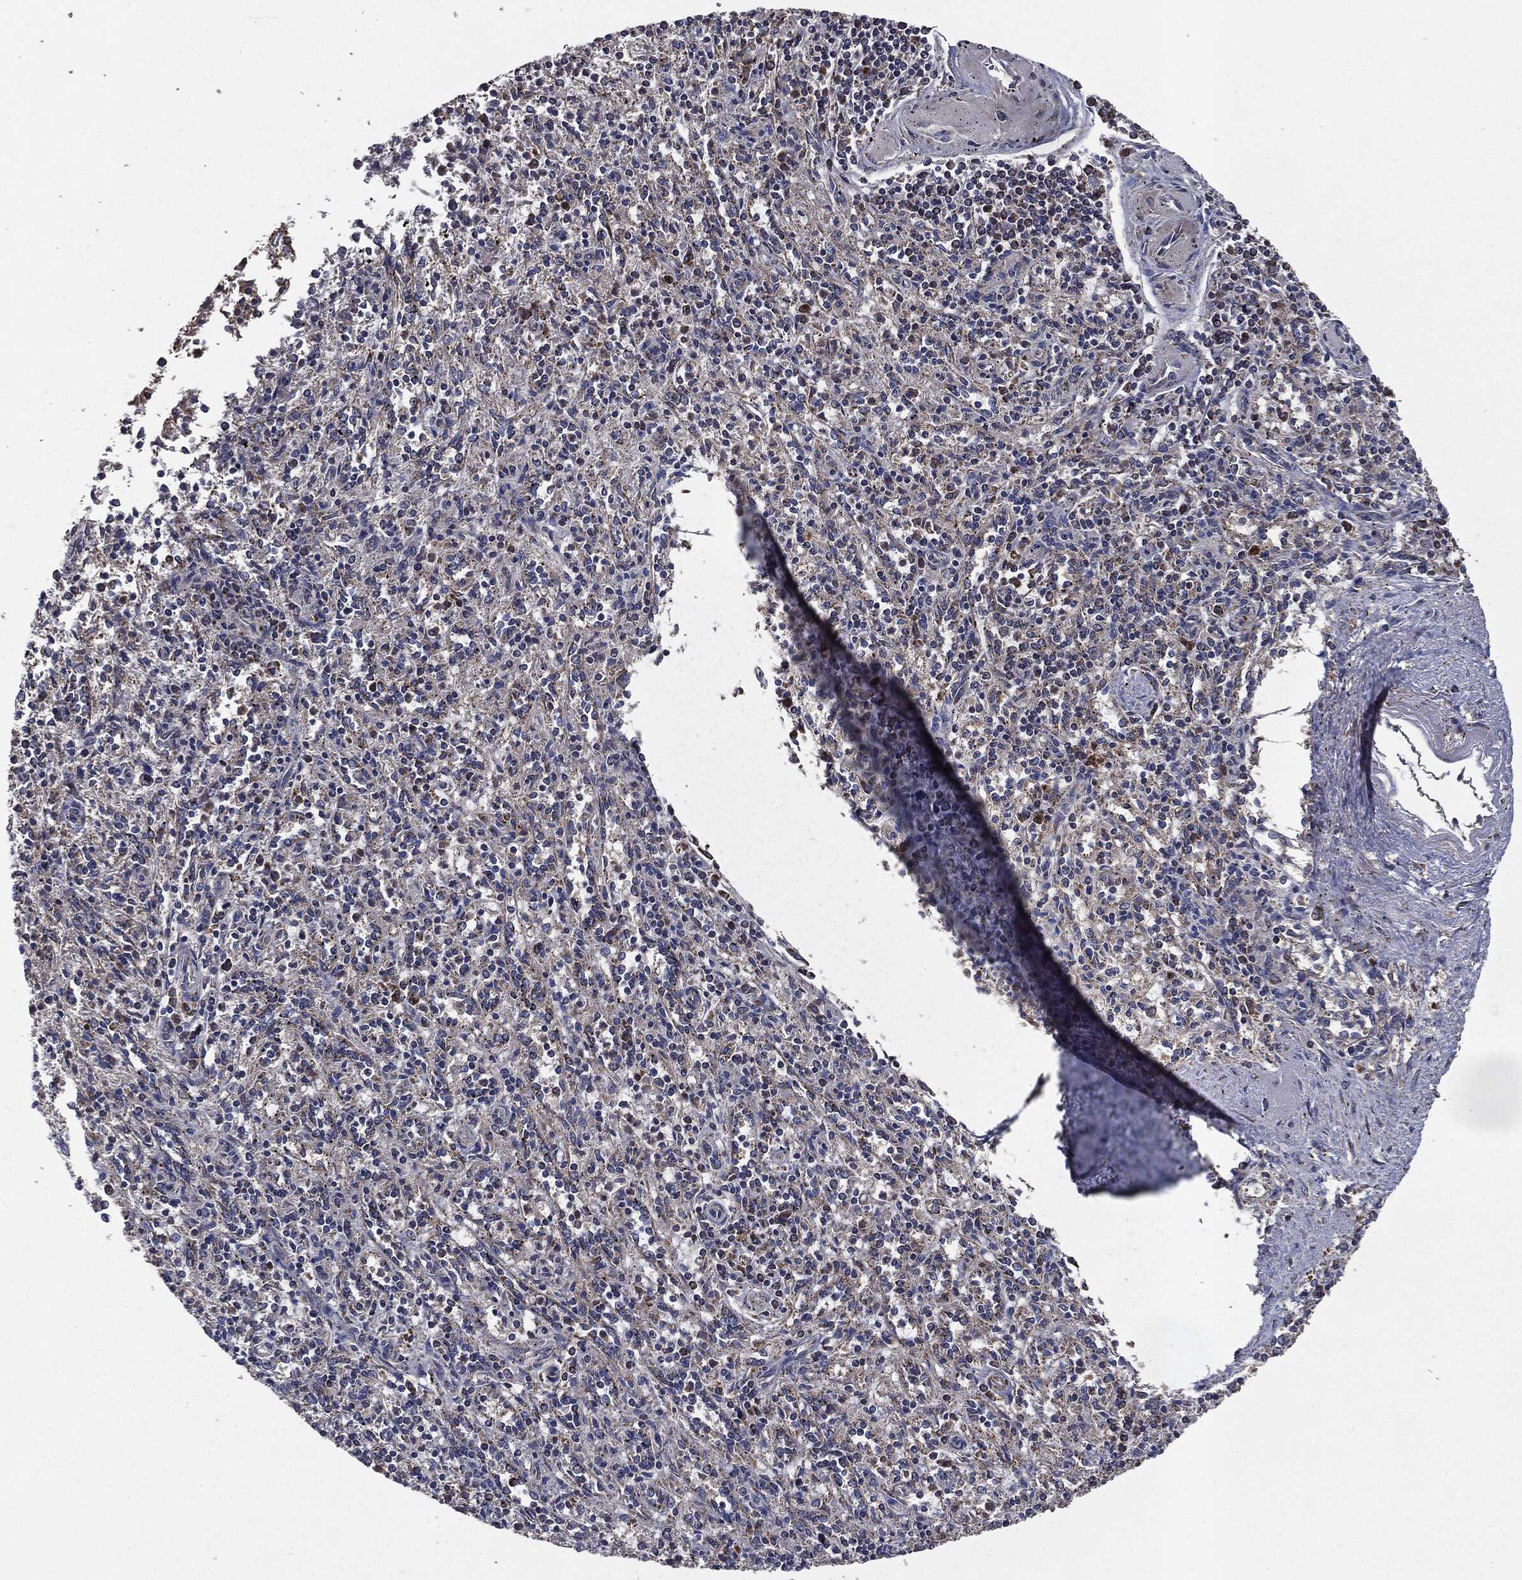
{"staining": {"intensity": "strong", "quantity": "<25%", "location": "cytoplasmic/membranous"}, "tissue": "spleen", "cell_type": "Cells in red pulp", "image_type": "normal", "snomed": [{"axis": "morphology", "description": "Normal tissue, NOS"}, {"axis": "topography", "description": "Spleen"}], "caption": "Immunohistochemical staining of benign human spleen displays <25% levels of strong cytoplasmic/membranous protein expression in approximately <25% of cells in red pulp.", "gene": "MAPK6", "patient": {"sex": "male", "age": 69}}